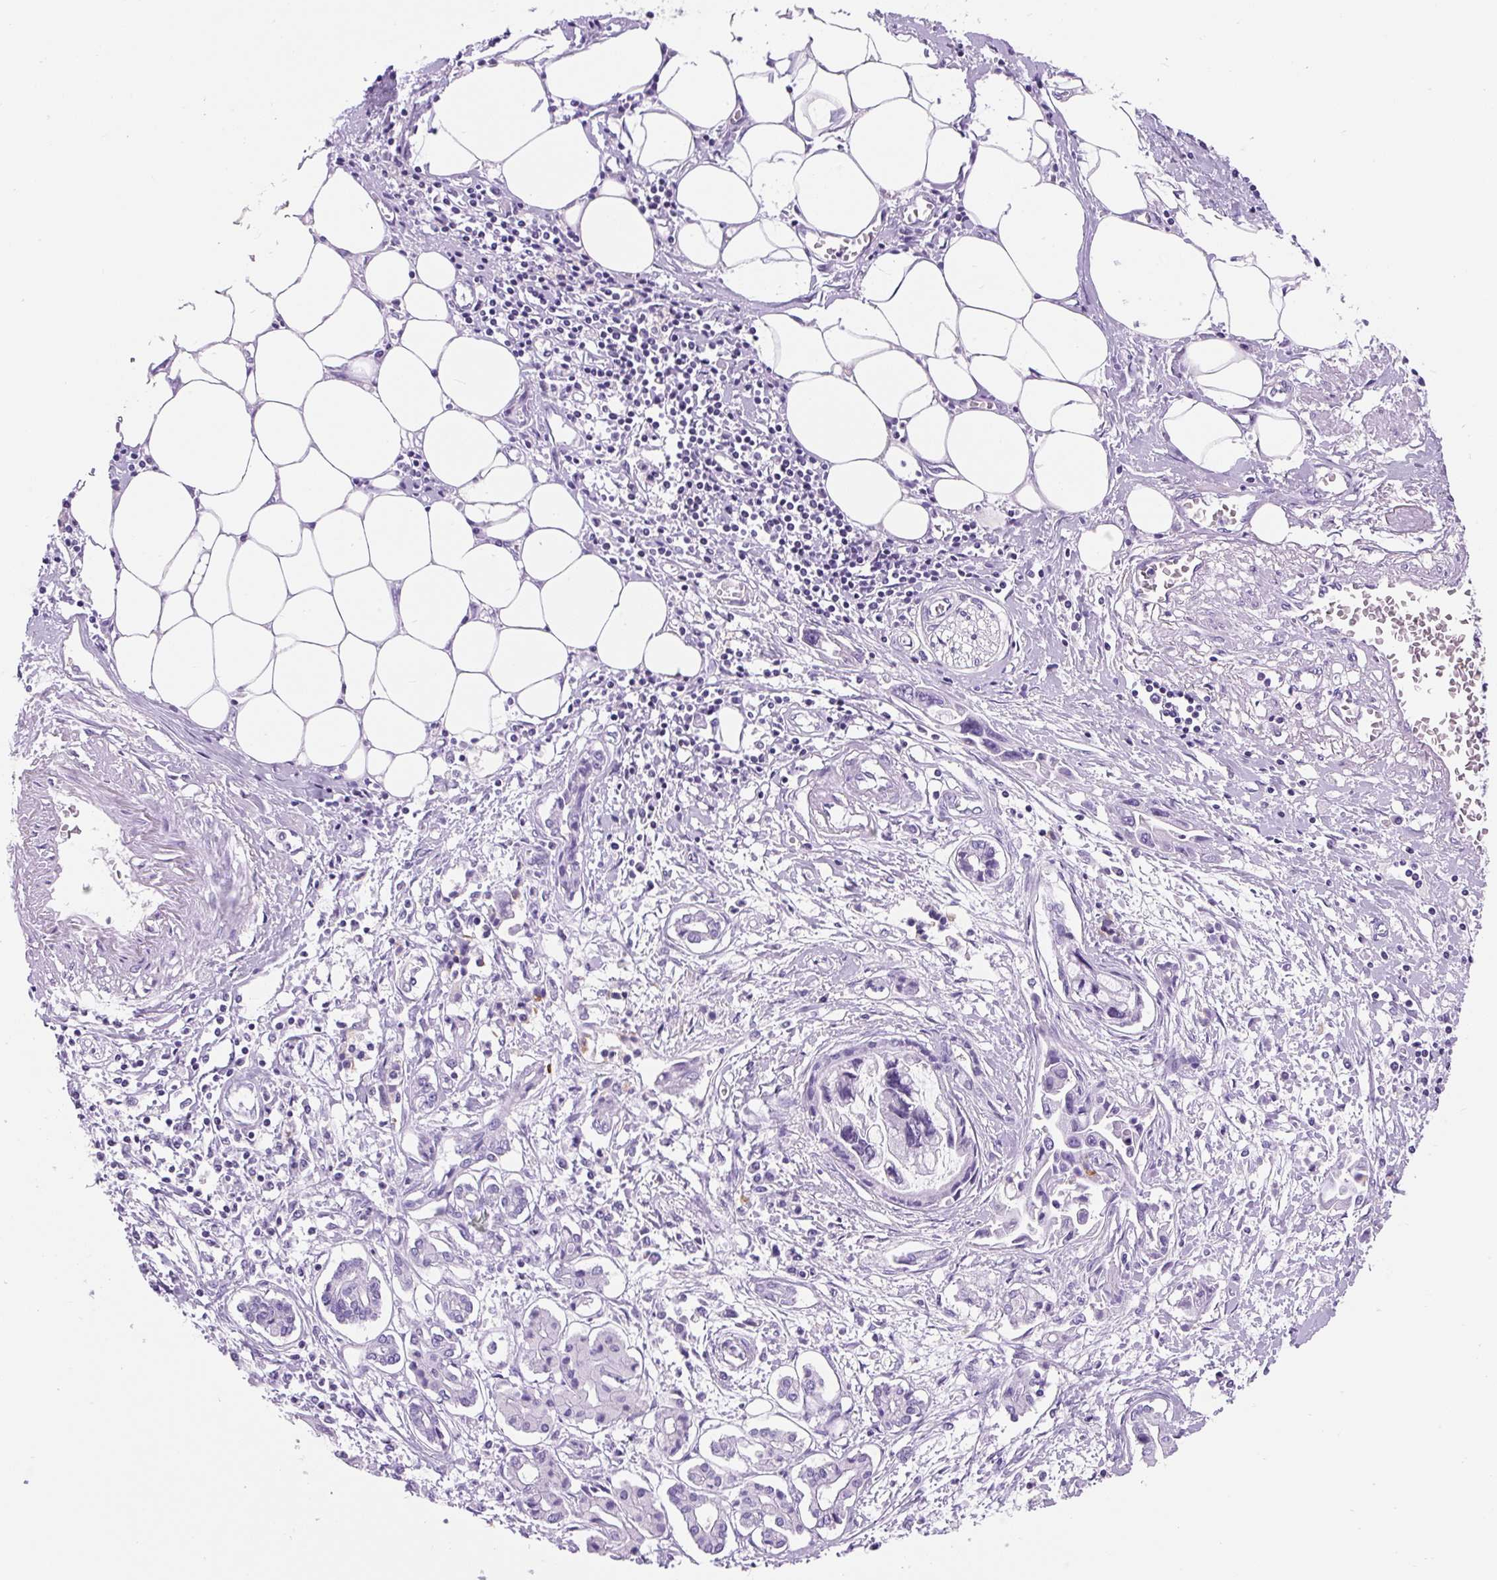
{"staining": {"intensity": "negative", "quantity": "none", "location": "none"}, "tissue": "pancreatic cancer", "cell_type": "Tumor cells", "image_type": "cancer", "snomed": [{"axis": "morphology", "description": "Adenocarcinoma, NOS"}, {"axis": "topography", "description": "Pancreas"}], "caption": "Immunohistochemistry photomicrograph of human pancreatic adenocarcinoma stained for a protein (brown), which exhibits no staining in tumor cells.", "gene": "VPREB1", "patient": {"sex": "male", "age": 84}}